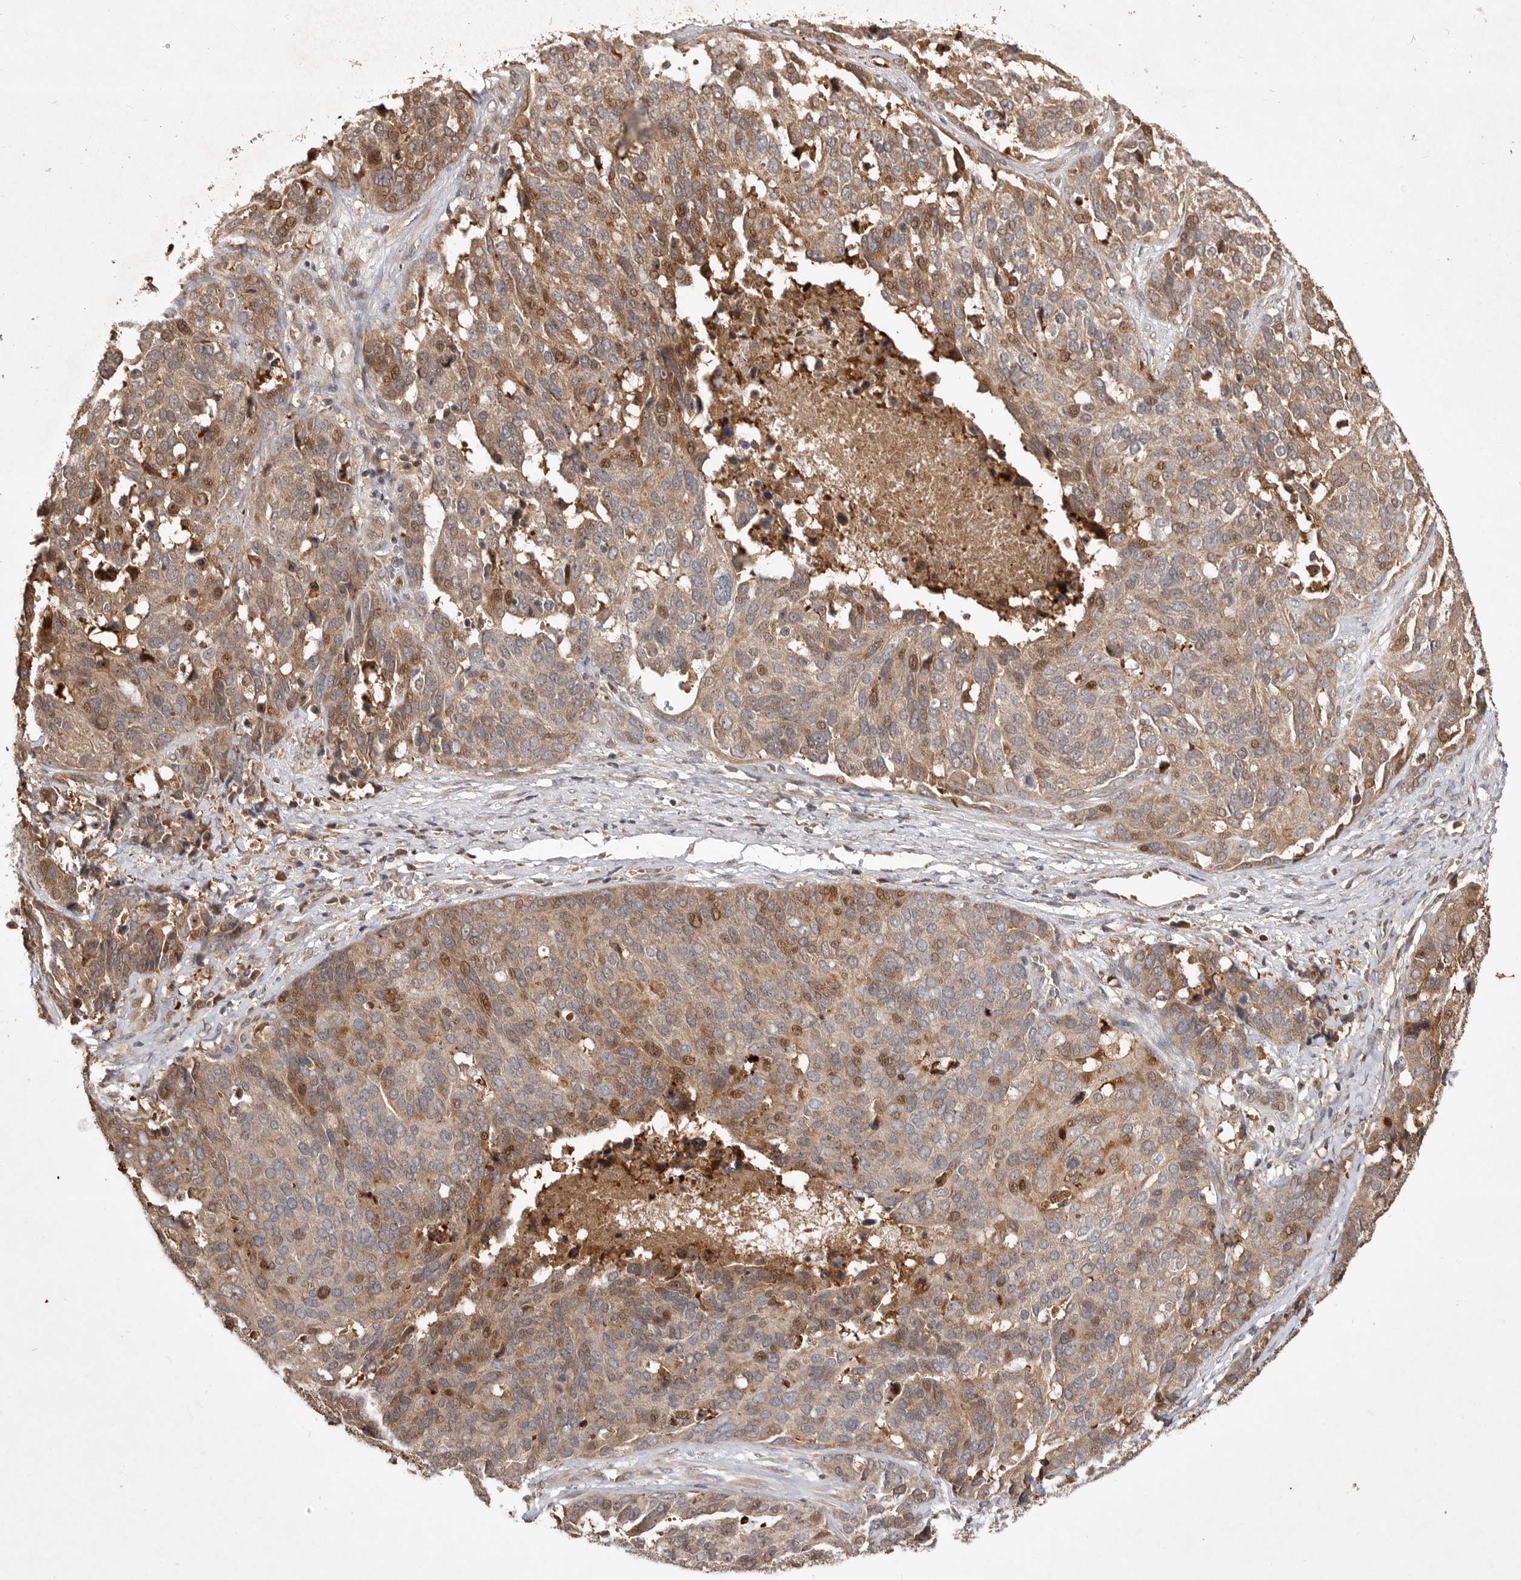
{"staining": {"intensity": "moderate", "quantity": ">75%", "location": "cytoplasmic/membranous,nuclear"}, "tissue": "ovarian cancer", "cell_type": "Tumor cells", "image_type": "cancer", "snomed": [{"axis": "morphology", "description": "Cystadenocarcinoma, serous, NOS"}, {"axis": "topography", "description": "Ovary"}], "caption": "DAB immunohistochemical staining of ovarian cancer displays moderate cytoplasmic/membranous and nuclear protein positivity in about >75% of tumor cells. Using DAB (3,3'-diaminobenzidine) (brown) and hematoxylin (blue) stains, captured at high magnification using brightfield microscopy.", "gene": "VN1R4", "patient": {"sex": "female", "age": 44}}